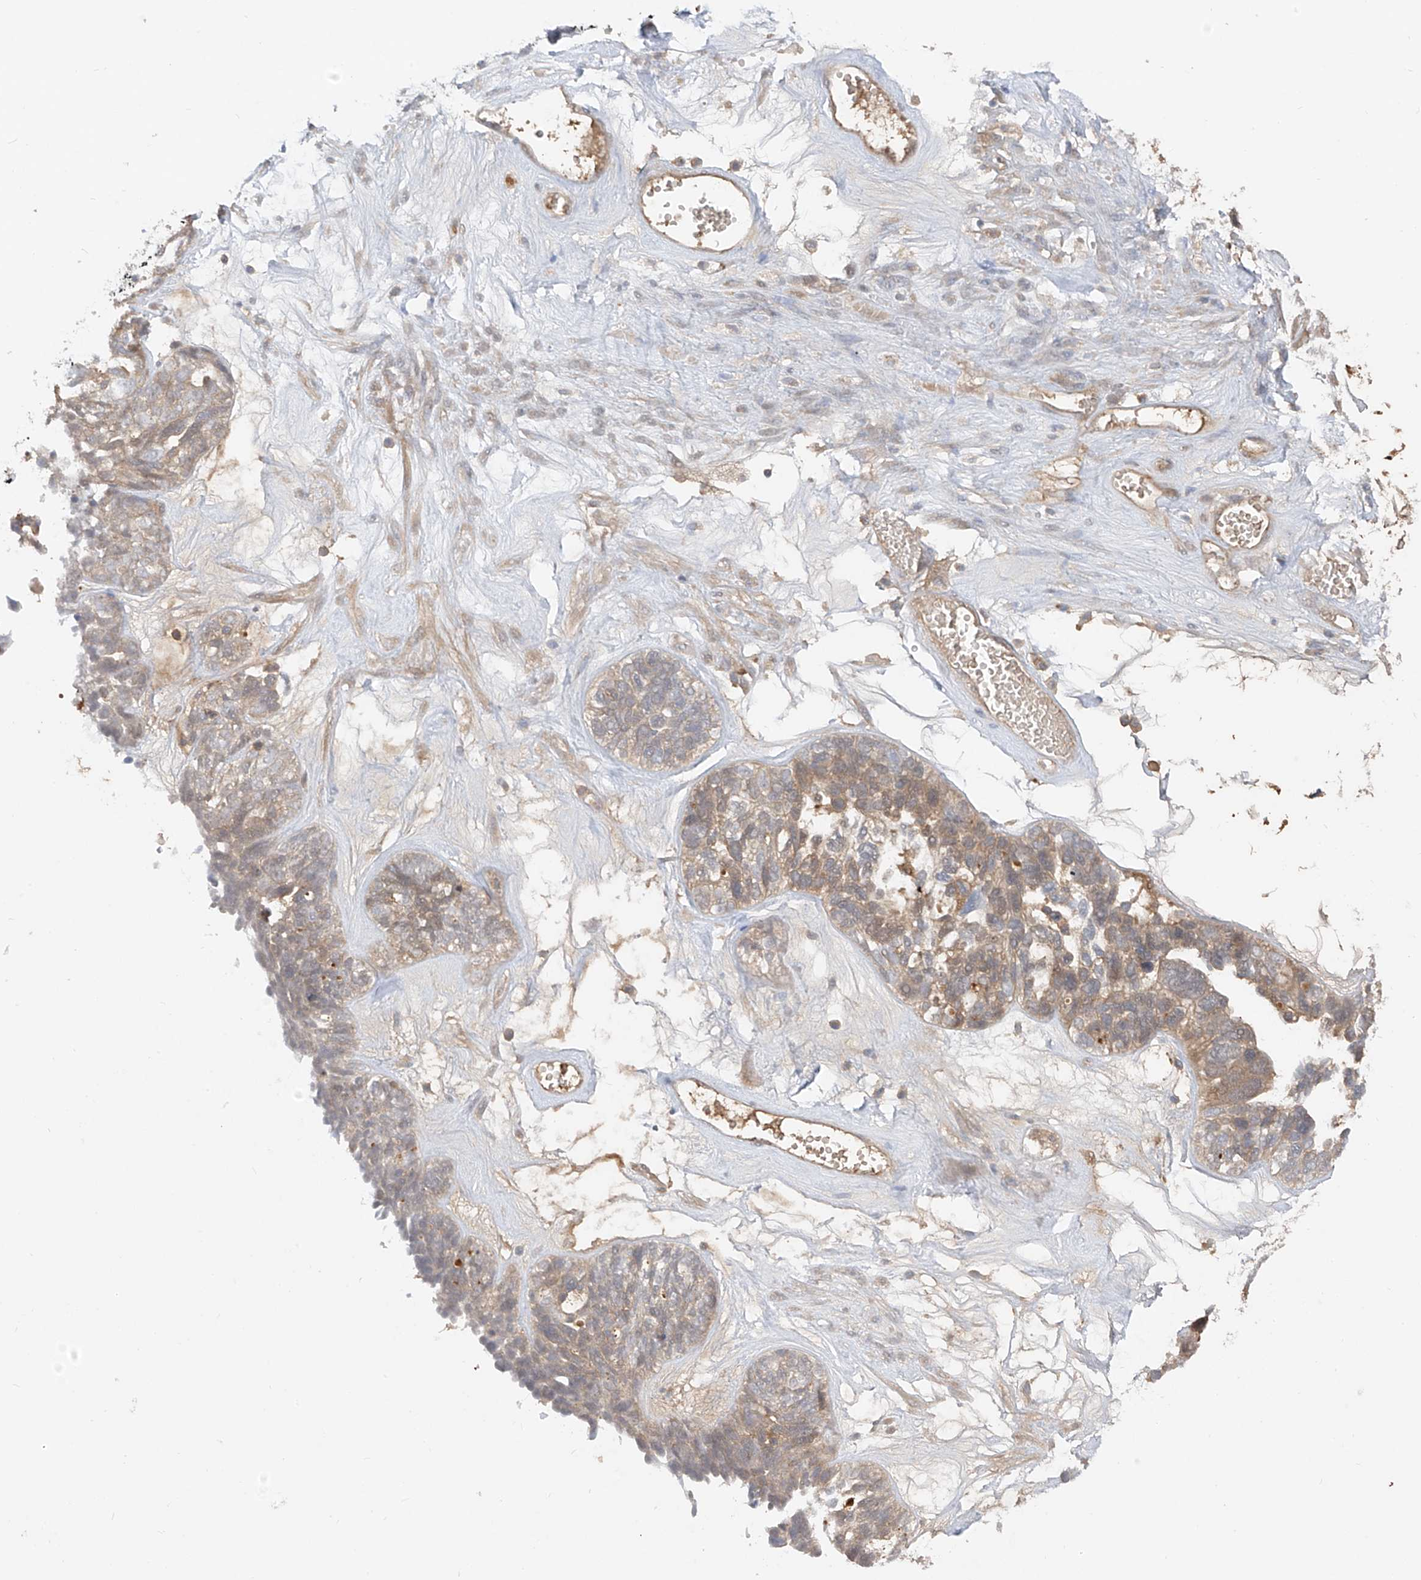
{"staining": {"intensity": "weak", "quantity": "<25%", "location": "cytoplasmic/membranous"}, "tissue": "ovarian cancer", "cell_type": "Tumor cells", "image_type": "cancer", "snomed": [{"axis": "morphology", "description": "Cystadenocarcinoma, serous, NOS"}, {"axis": "topography", "description": "Ovary"}], "caption": "Histopathology image shows no significant protein staining in tumor cells of ovarian cancer. Nuclei are stained in blue.", "gene": "CACNA2D4", "patient": {"sex": "female", "age": 79}}